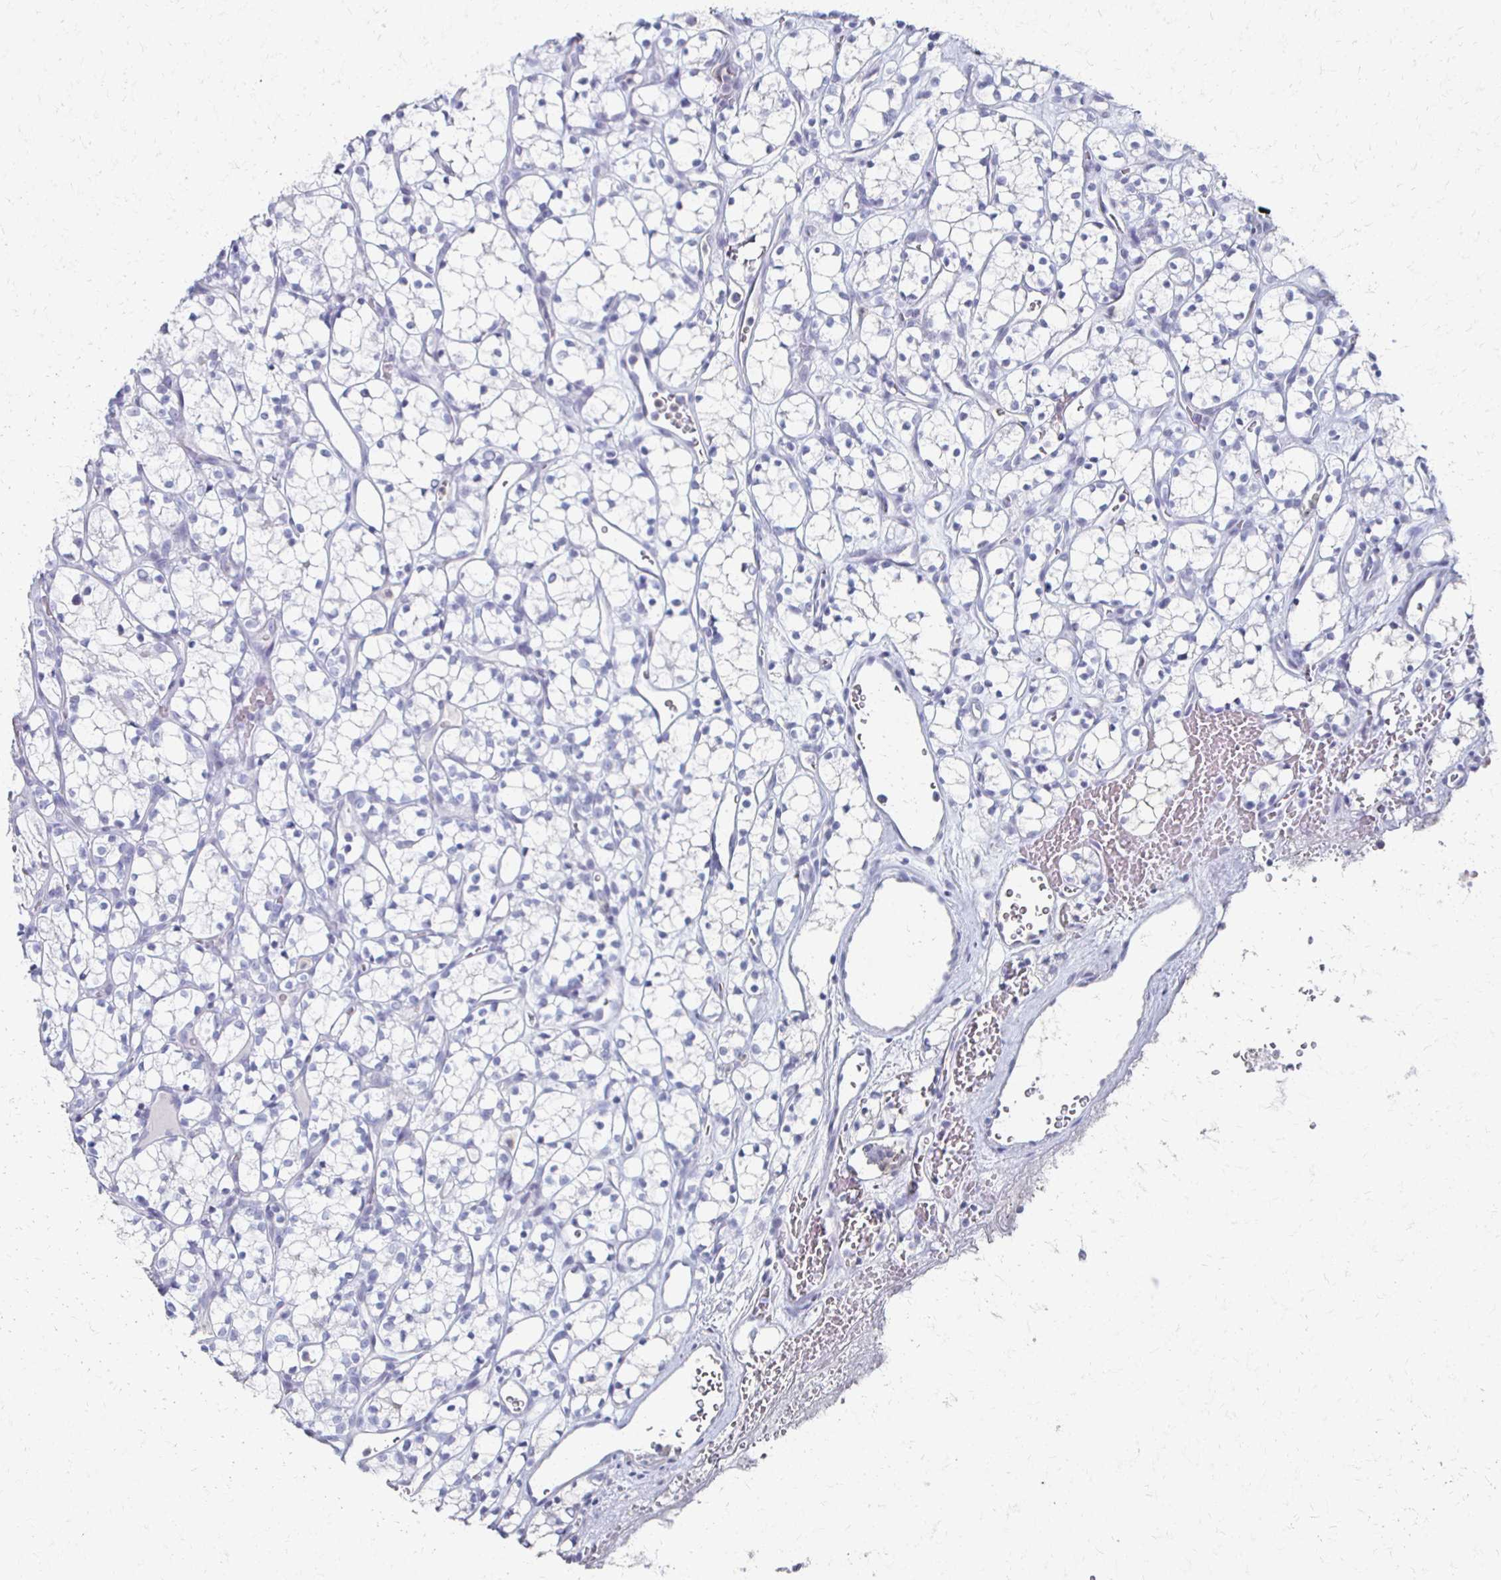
{"staining": {"intensity": "negative", "quantity": "none", "location": "none"}, "tissue": "renal cancer", "cell_type": "Tumor cells", "image_type": "cancer", "snomed": [{"axis": "morphology", "description": "Adenocarcinoma, NOS"}, {"axis": "topography", "description": "Kidney"}], "caption": "Adenocarcinoma (renal) was stained to show a protein in brown. There is no significant positivity in tumor cells.", "gene": "CXCR2", "patient": {"sex": "female", "age": 69}}